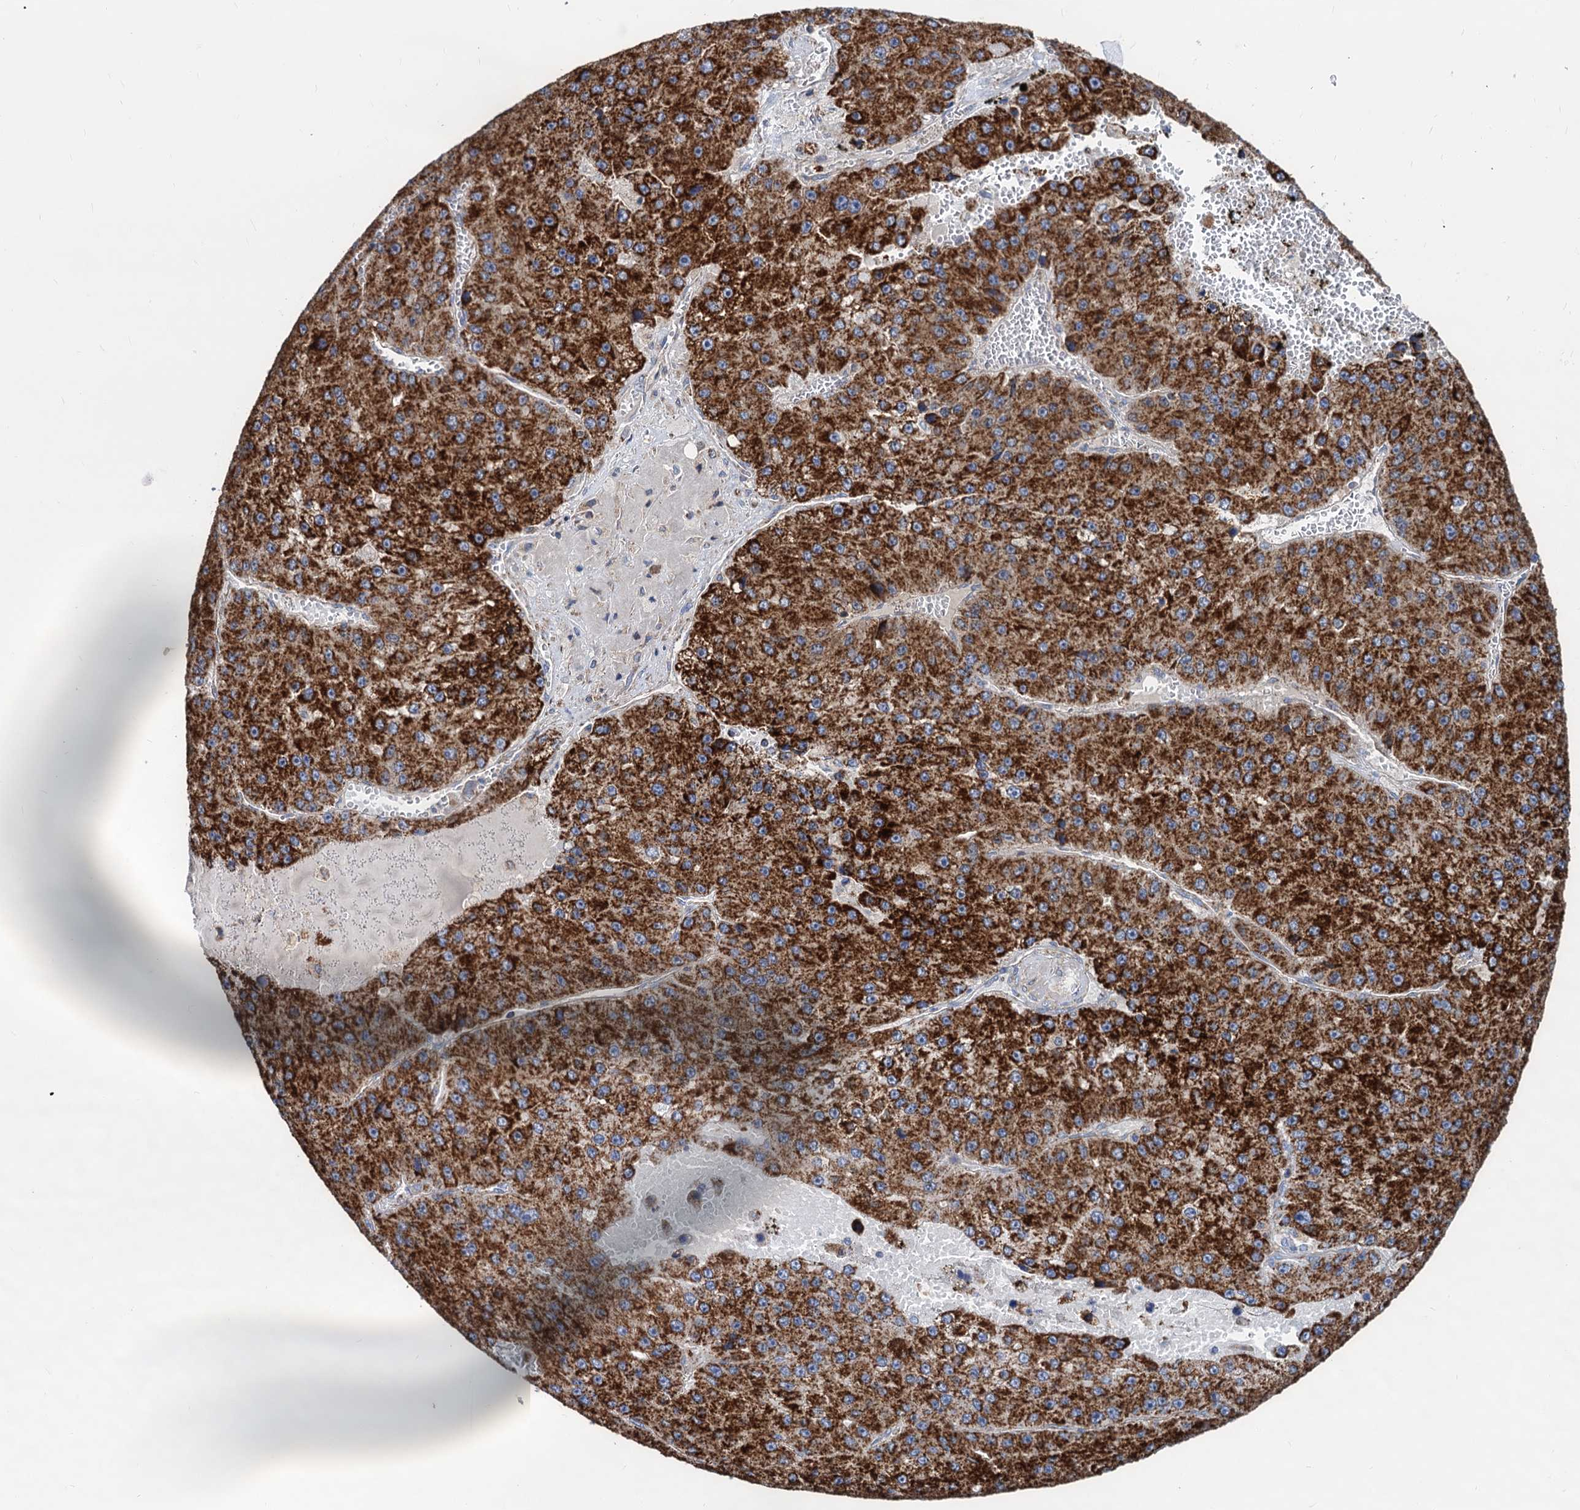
{"staining": {"intensity": "strong", "quantity": ">75%", "location": "cytoplasmic/membranous"}, "tissue": "liver cancer", "cell_type": "Tumor cells", "image_type": "cancer", "snomed": [{"axis": "morphology", "description": "Carcinoma, Hepatocellular, NOS"}, {"axis": "topography", "description": "Liver"}], "caption": "IHC of liver cancer exhibits high levels of strong cytoplasmic/membranous staining in approximately >75% of tumor cells.", "gene": "TIMM10", "patient": {"sex": "female", "age": 73}}